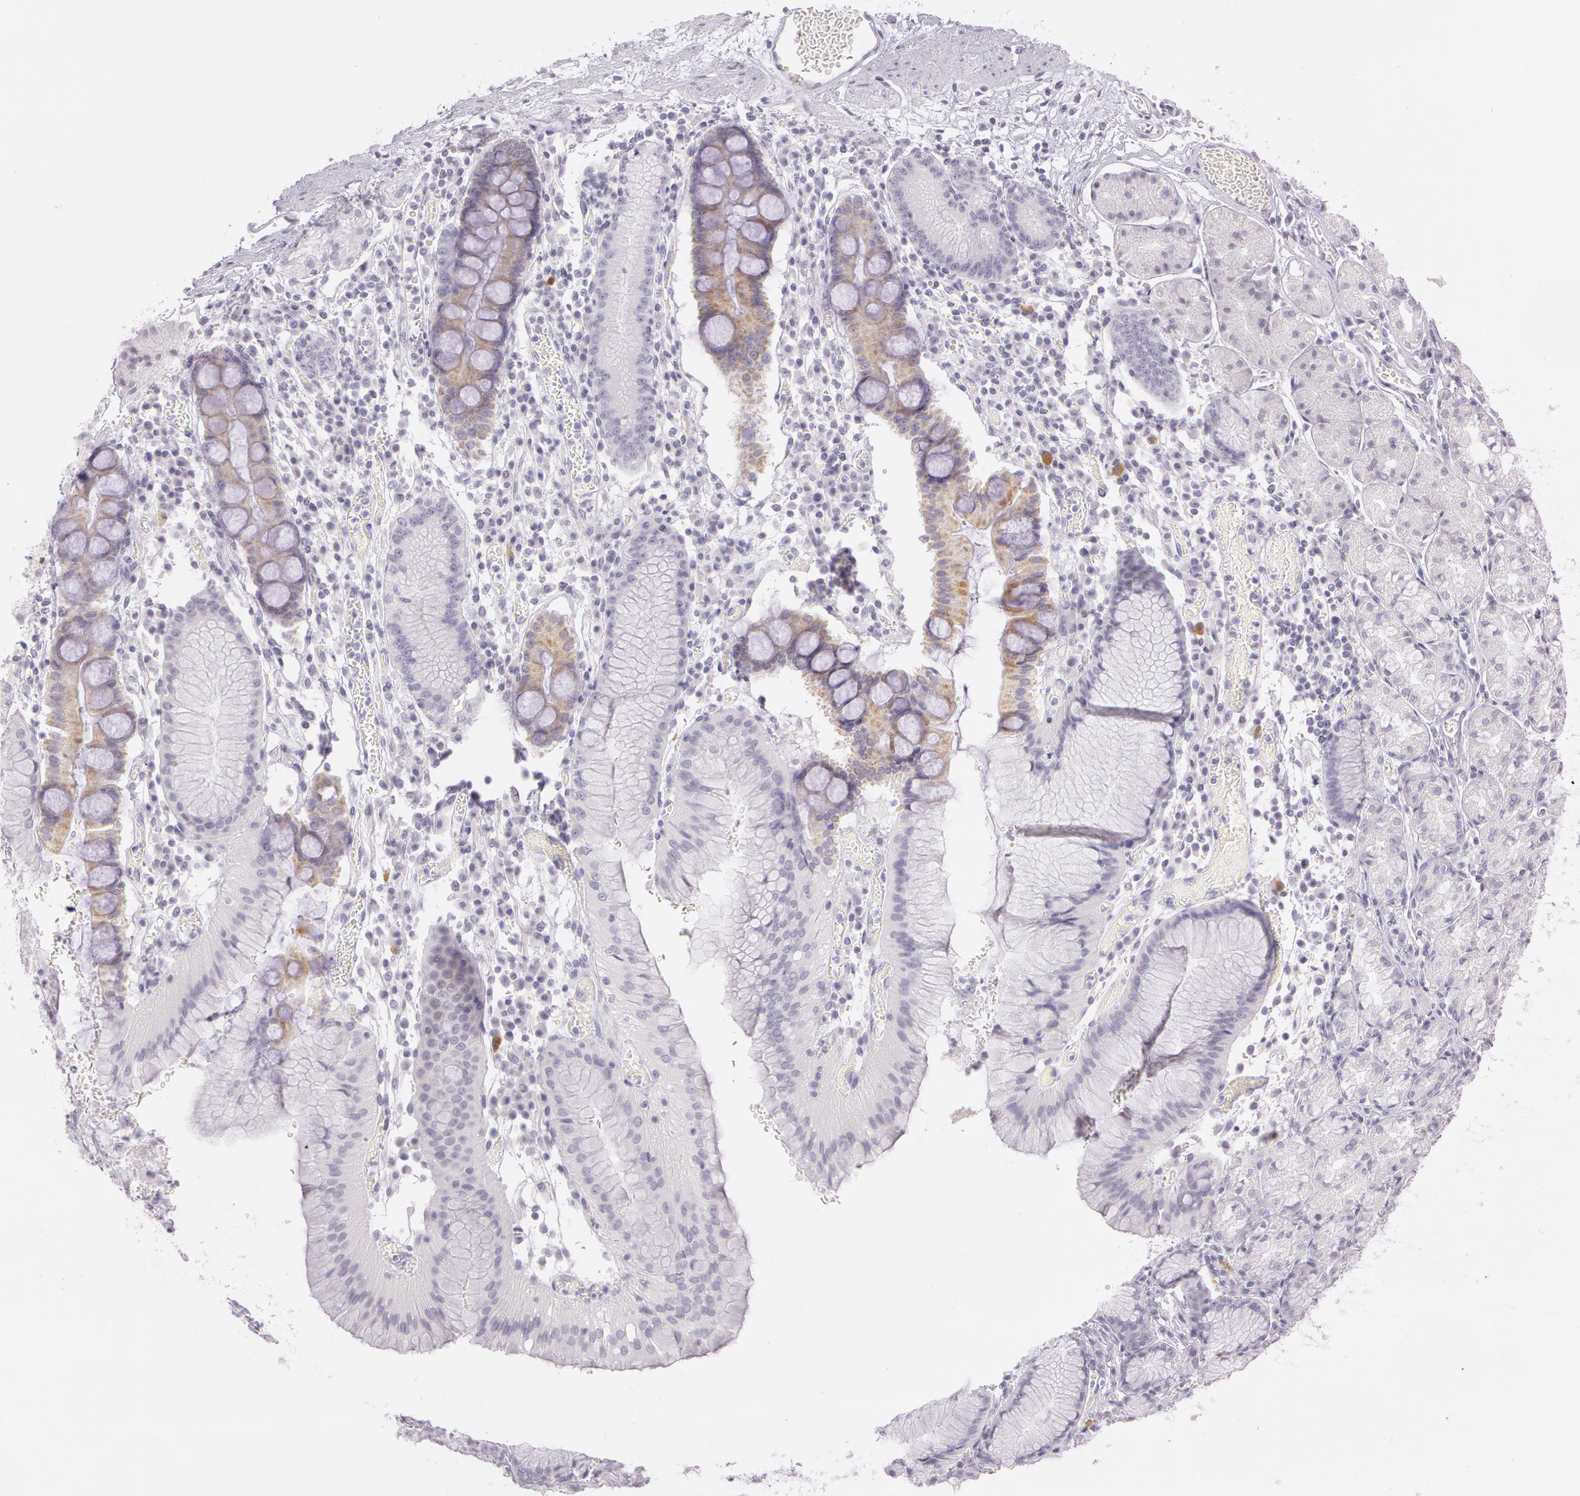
{"staining": {"intensity": "weak", "quantity": "<25%", "location": "none"}, "tissue": "stomach", "cell_type": "Glandular cells", "image_type": "normal", "snomed": [{"axis": "morphology", "description": "Normal tissue, NOS"}, {"axis": "topography", "description": "Stomach, lower"}], "caption": "IHC photomicrograph of normal stomach stained for a protein (brown), which reveals no staining in glandular cells.", "gene": "OTC", "patient": {"sex": "female", "age": 73}}